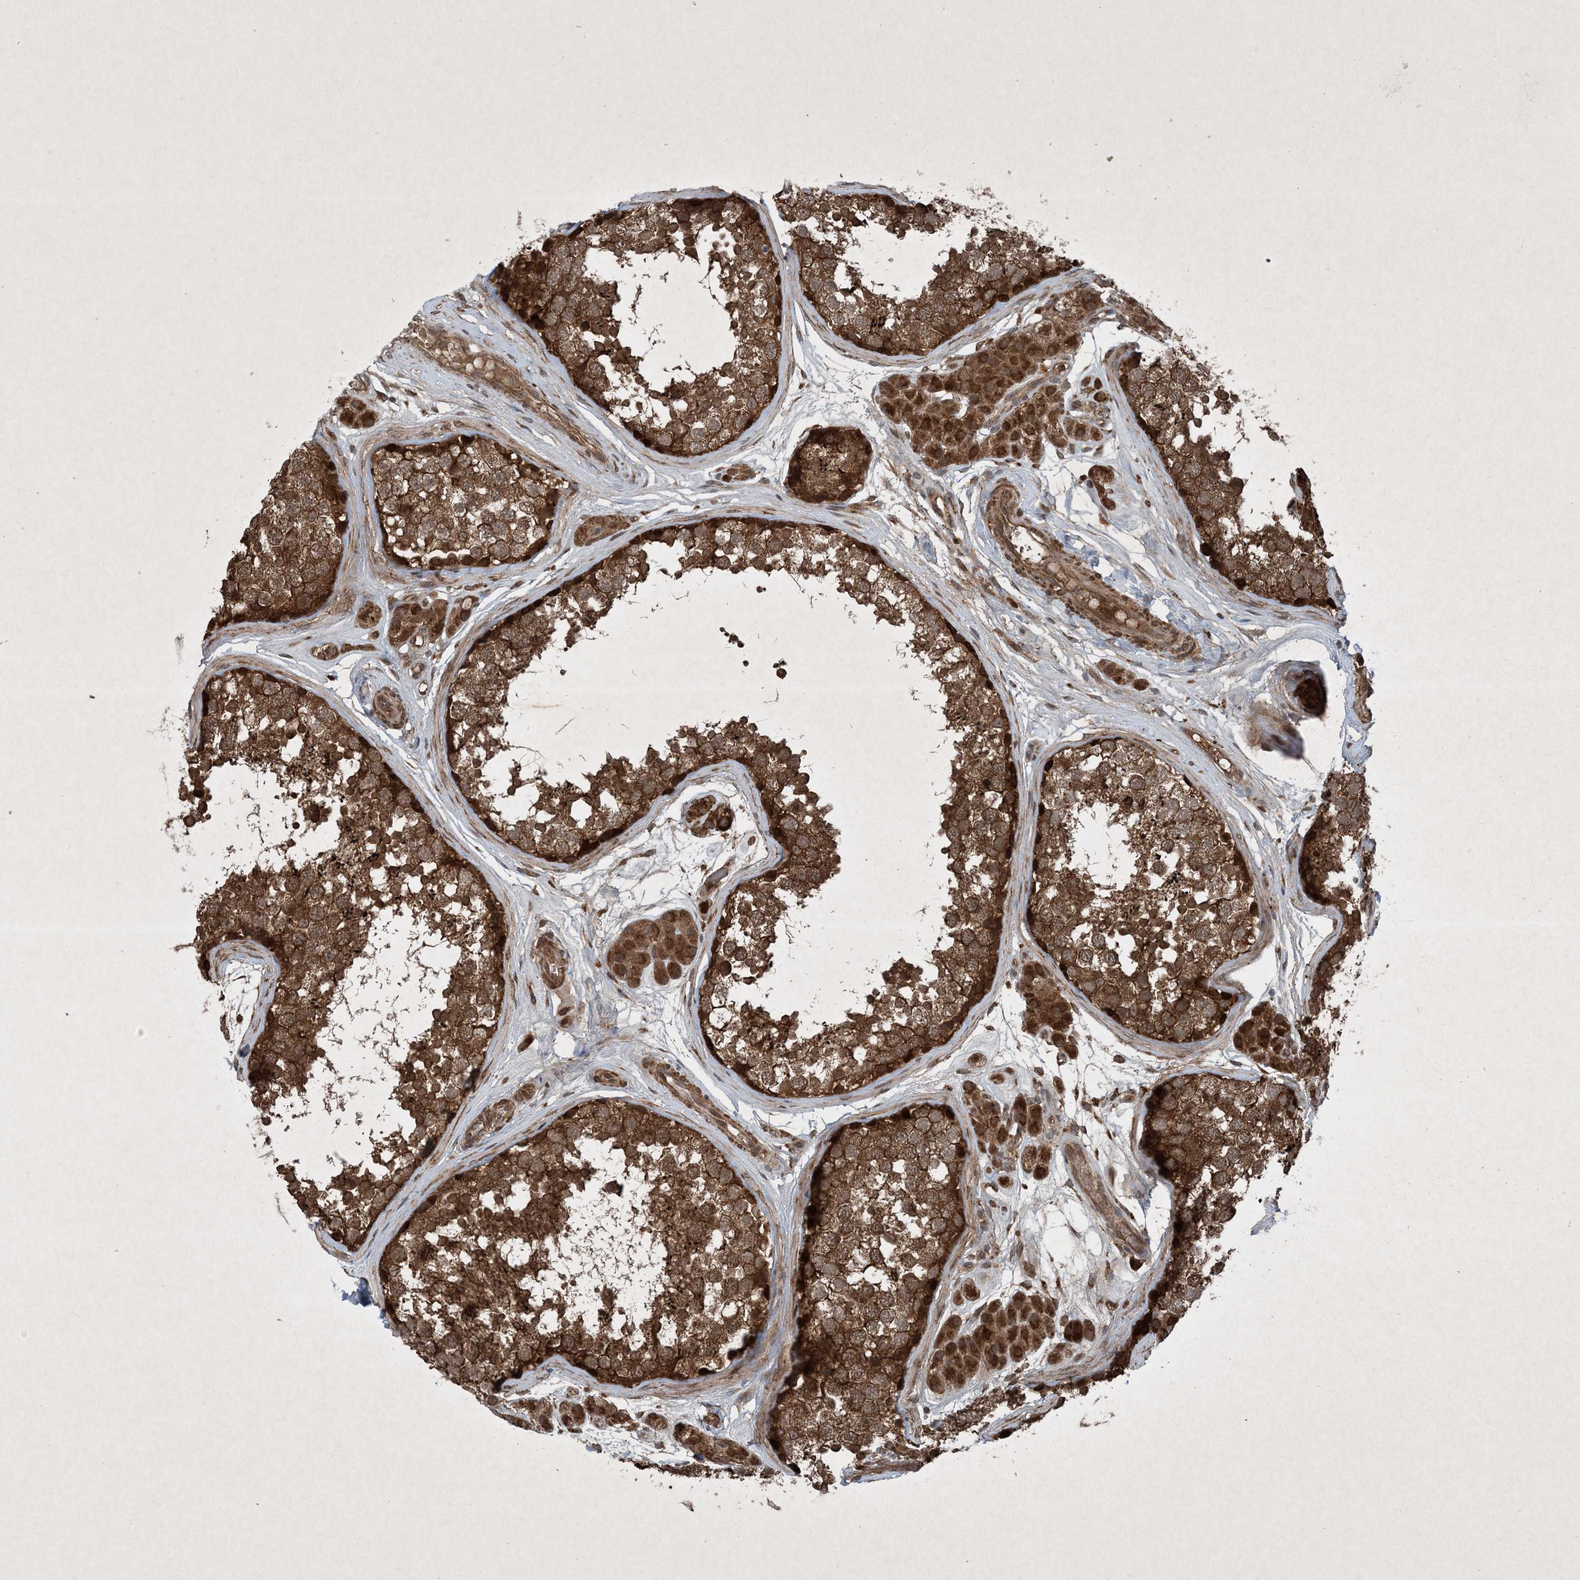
{"staining": {"intensity": "strong", "quantity": ">75%", "location": "cytoplasmic/membranous"}, "tissue": "testis", "cell_type": "Cells in seminiferous ducts", "image_type": "normal", "snomed": [{"axis": "morphology", "description": "Normal tissue, NOS"}, {"axis": "topography", "description": "Testis"}], "caption": "Strong cytoplasmic/membranous protein staining is present in approximately >75% of cells in seminiferous ducts in testis.", "gene": "GNG5", "patient": {"sex": "male", "age": 56}}